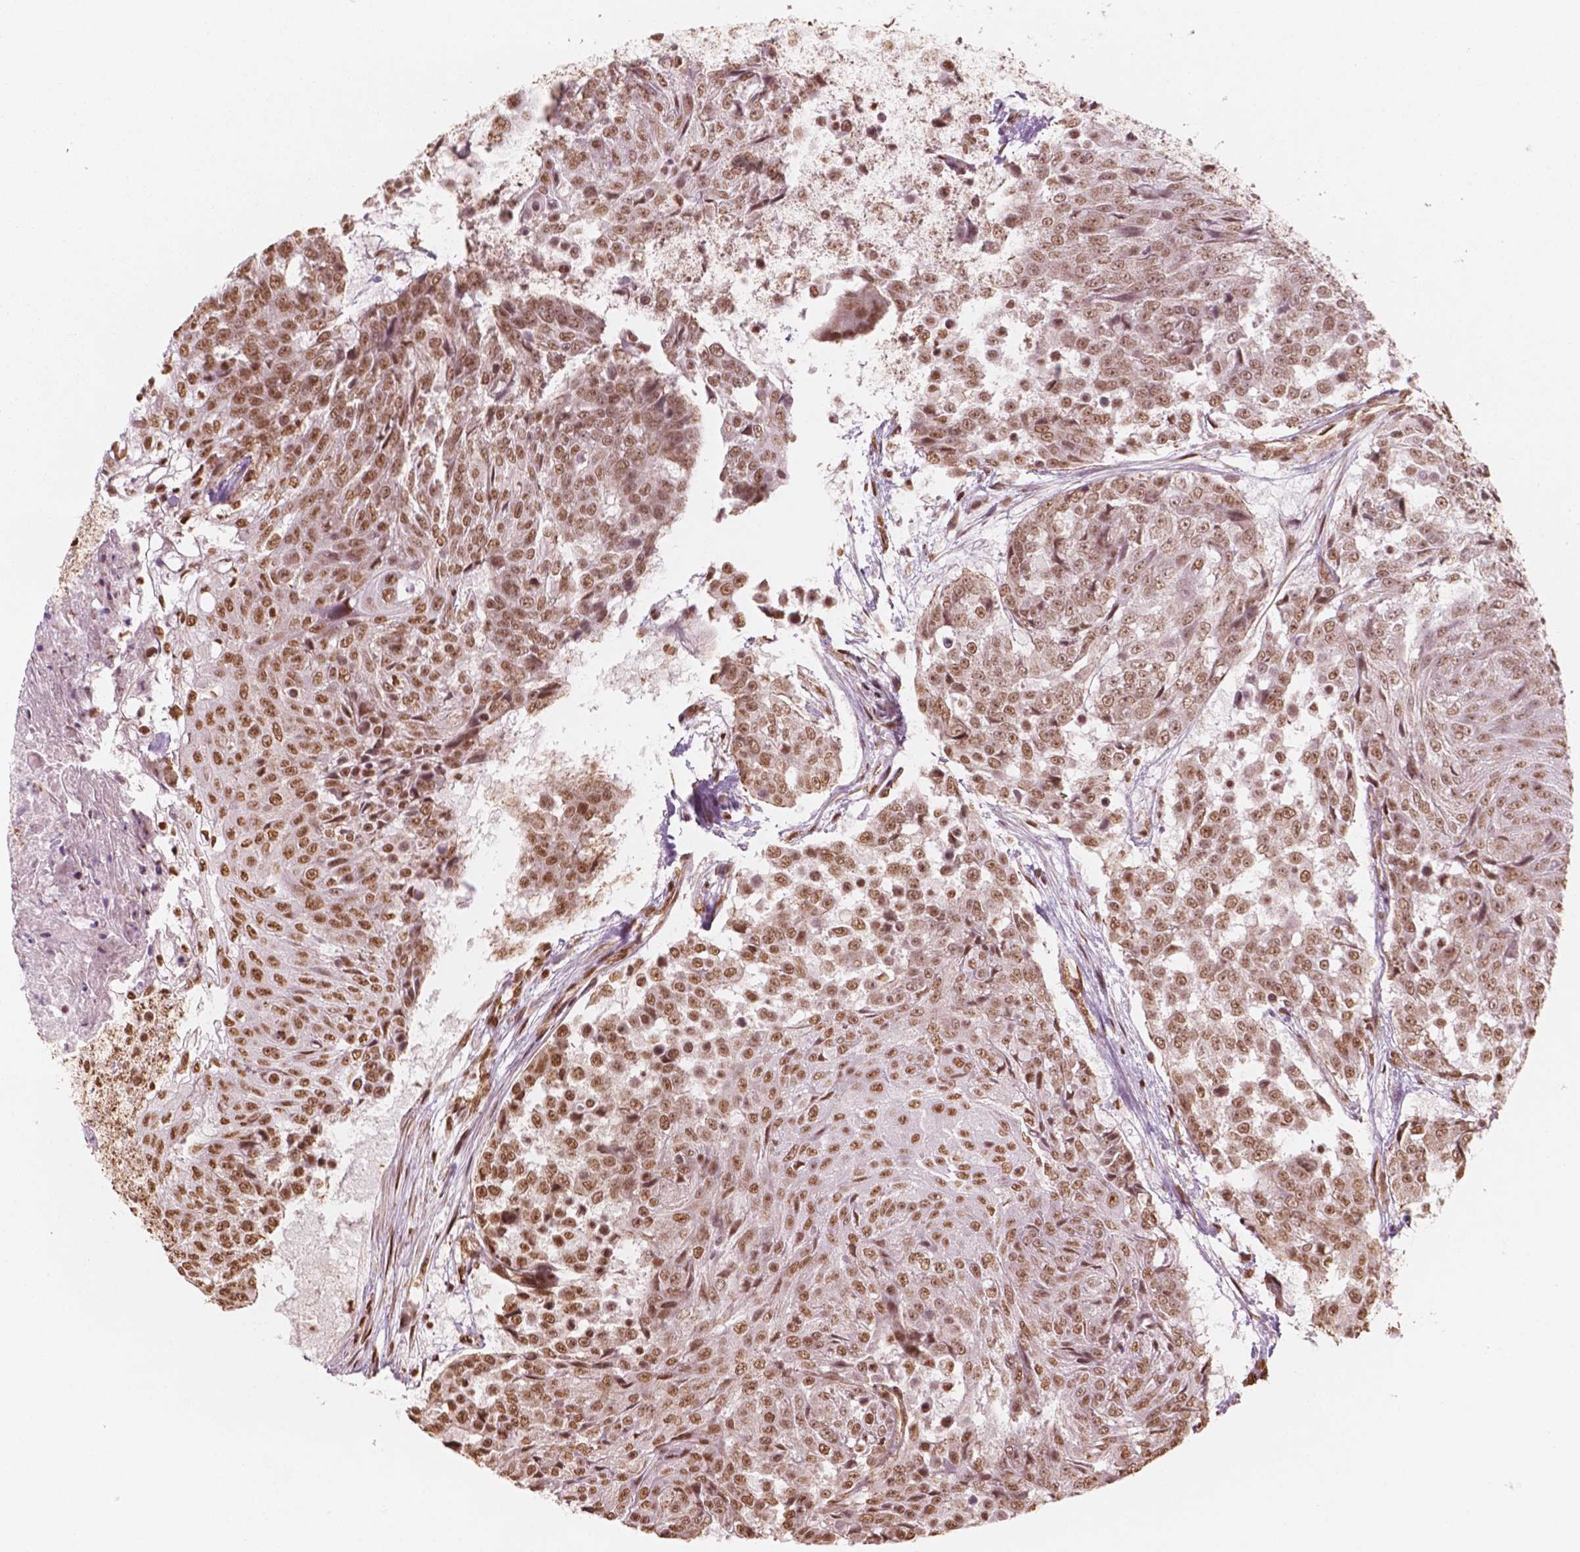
{"staining": {"intensity": "moderate", "quantity": ">75%", "location": "nuclear"}, "tissue": "urothelial cancer", "cell_type": "Tumor cells", "image_type": "cancer", "snomed": [{"axis": "morphology", "description": "Urothelial carcinoma, High grade"}, {"axis": "topography", "description": "Urinary bladder"}], "caption": "Human high-grade urothelial carcinoma stained for a protein (brown) reveals moderate nuclear positive expression in about >75% of tumor cells.", "gene": "GTF3C5", "patient": {"sex": "female", "age": 63}}